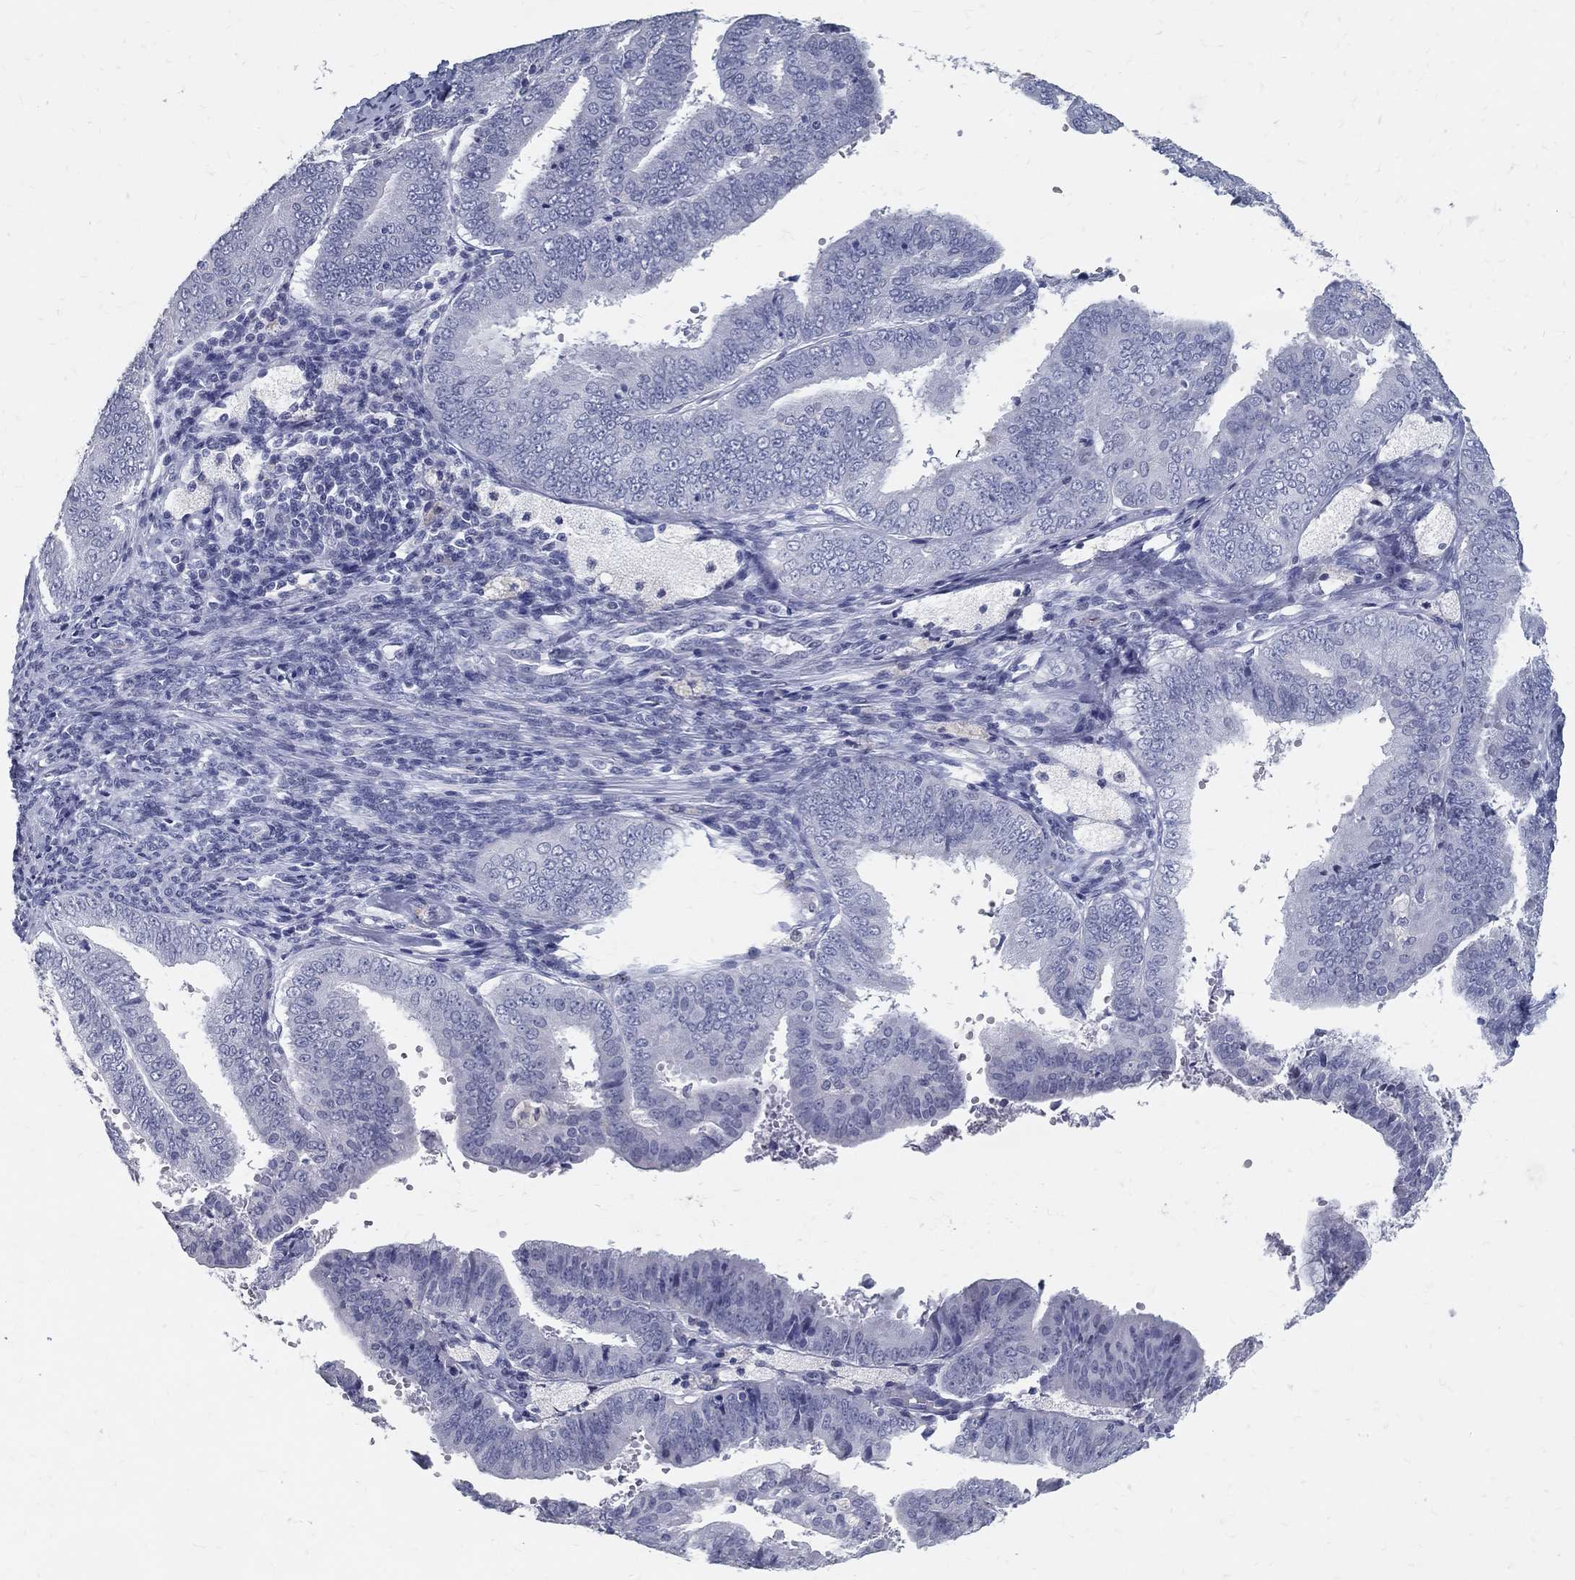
{"staining": {"intensity": "negative", "quantity": "none", "location": "none"}, "tissue": "endometrial cancer", "cell_type": "Tumor cells", "image_type": "cancer", "snomed": [{"axis": "morphology", "description": "Adenocarcinoma, NOS"}, {"axis": "topography", "description": "Endometrium"}], "caption": "DAB immunohistochemical staining of human endometrial cancer (adenocarcinoma) displays no significant staining in tumor cells.", "gene": "ACE2", "patient": {"sex": "female", "age": 63}}